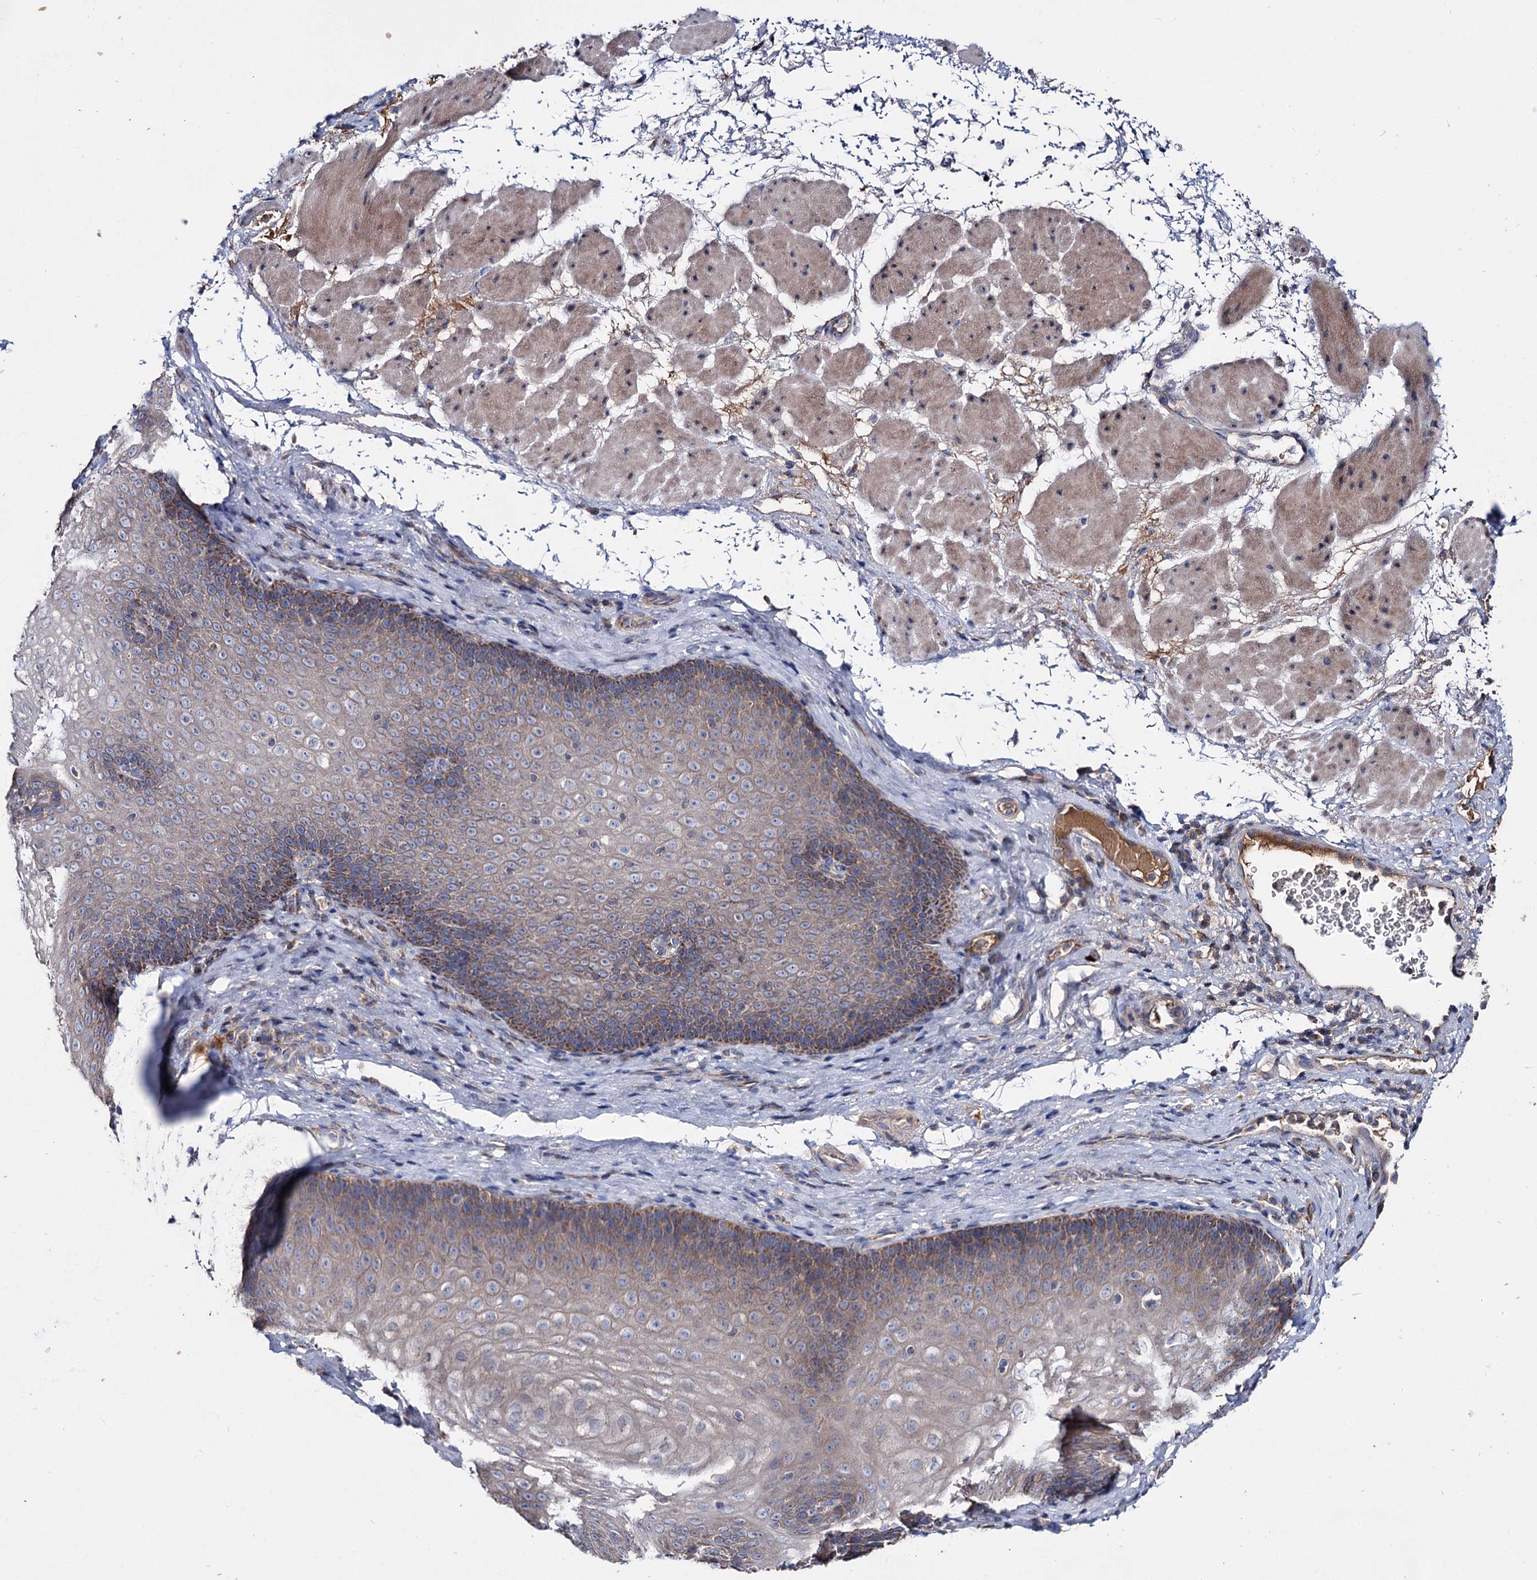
{"staining": {"intensity": "moderate", "quantity": "<25%", "location": "cytoplasmic/membranous"}, "tissue": "esophagus", "cell_type": "Squamous epithelial cells", "image_type": "normal", "snomed": [{"axis": "morphology", "description": "Normal tissue, NOS"}, {"axis": "topography", "description": "Esophagus"}], "caption": "Protein analysis of normal esophagus displays moderate cytoplasmic/membranous positivity in approximately <25% of squamous epithelial cells.", "gene": "CLPB", "patient": {"sex": "female", "age": 66}}